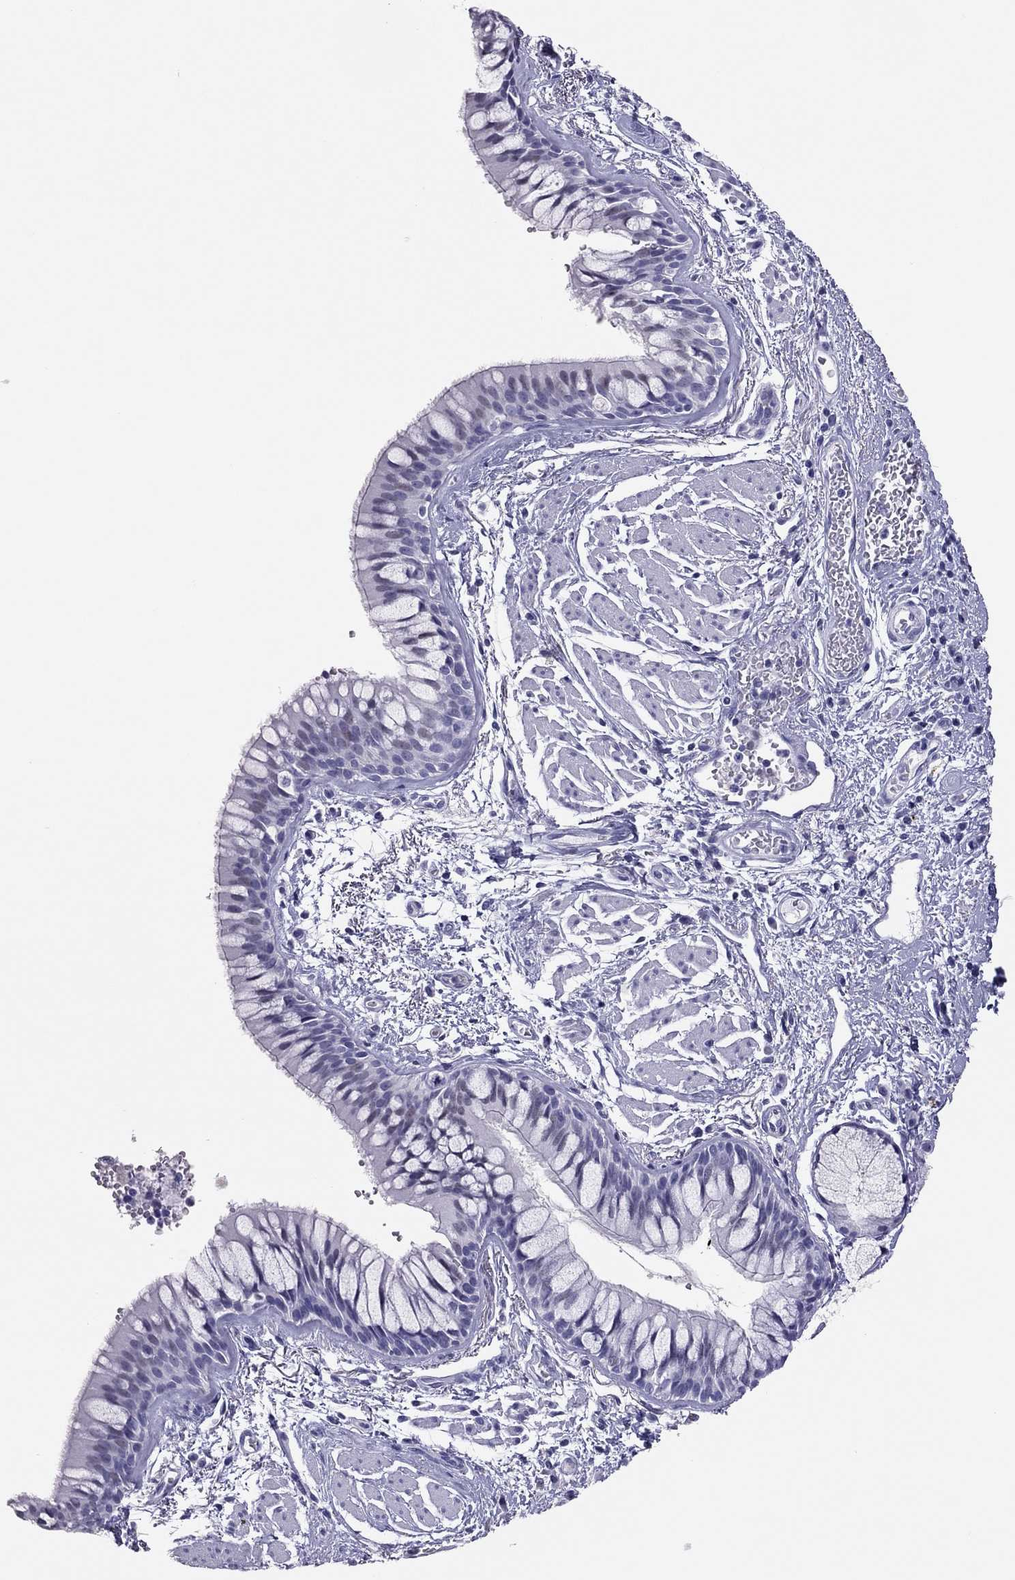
{"staining": {"intensity": "weak", "quantity": "<25%", "location": "nuclear"}, "tissue": "bronchus", "cell_type": "Respiratory epithelial cells", "image_type": "normal", "snomed": [{"axis": "morphology", "description": "Normal tissue, NOS"}, {"axis": "topography", "description": "Bronchus"}, {"axis": "topography", "description": "Lung"}], "caption": "The micrograph displays no staining of respiratory epithelial cells in benign bronchus.", "gene": "PHOX2A", "patient": {"sex": "female", "age": 57}}